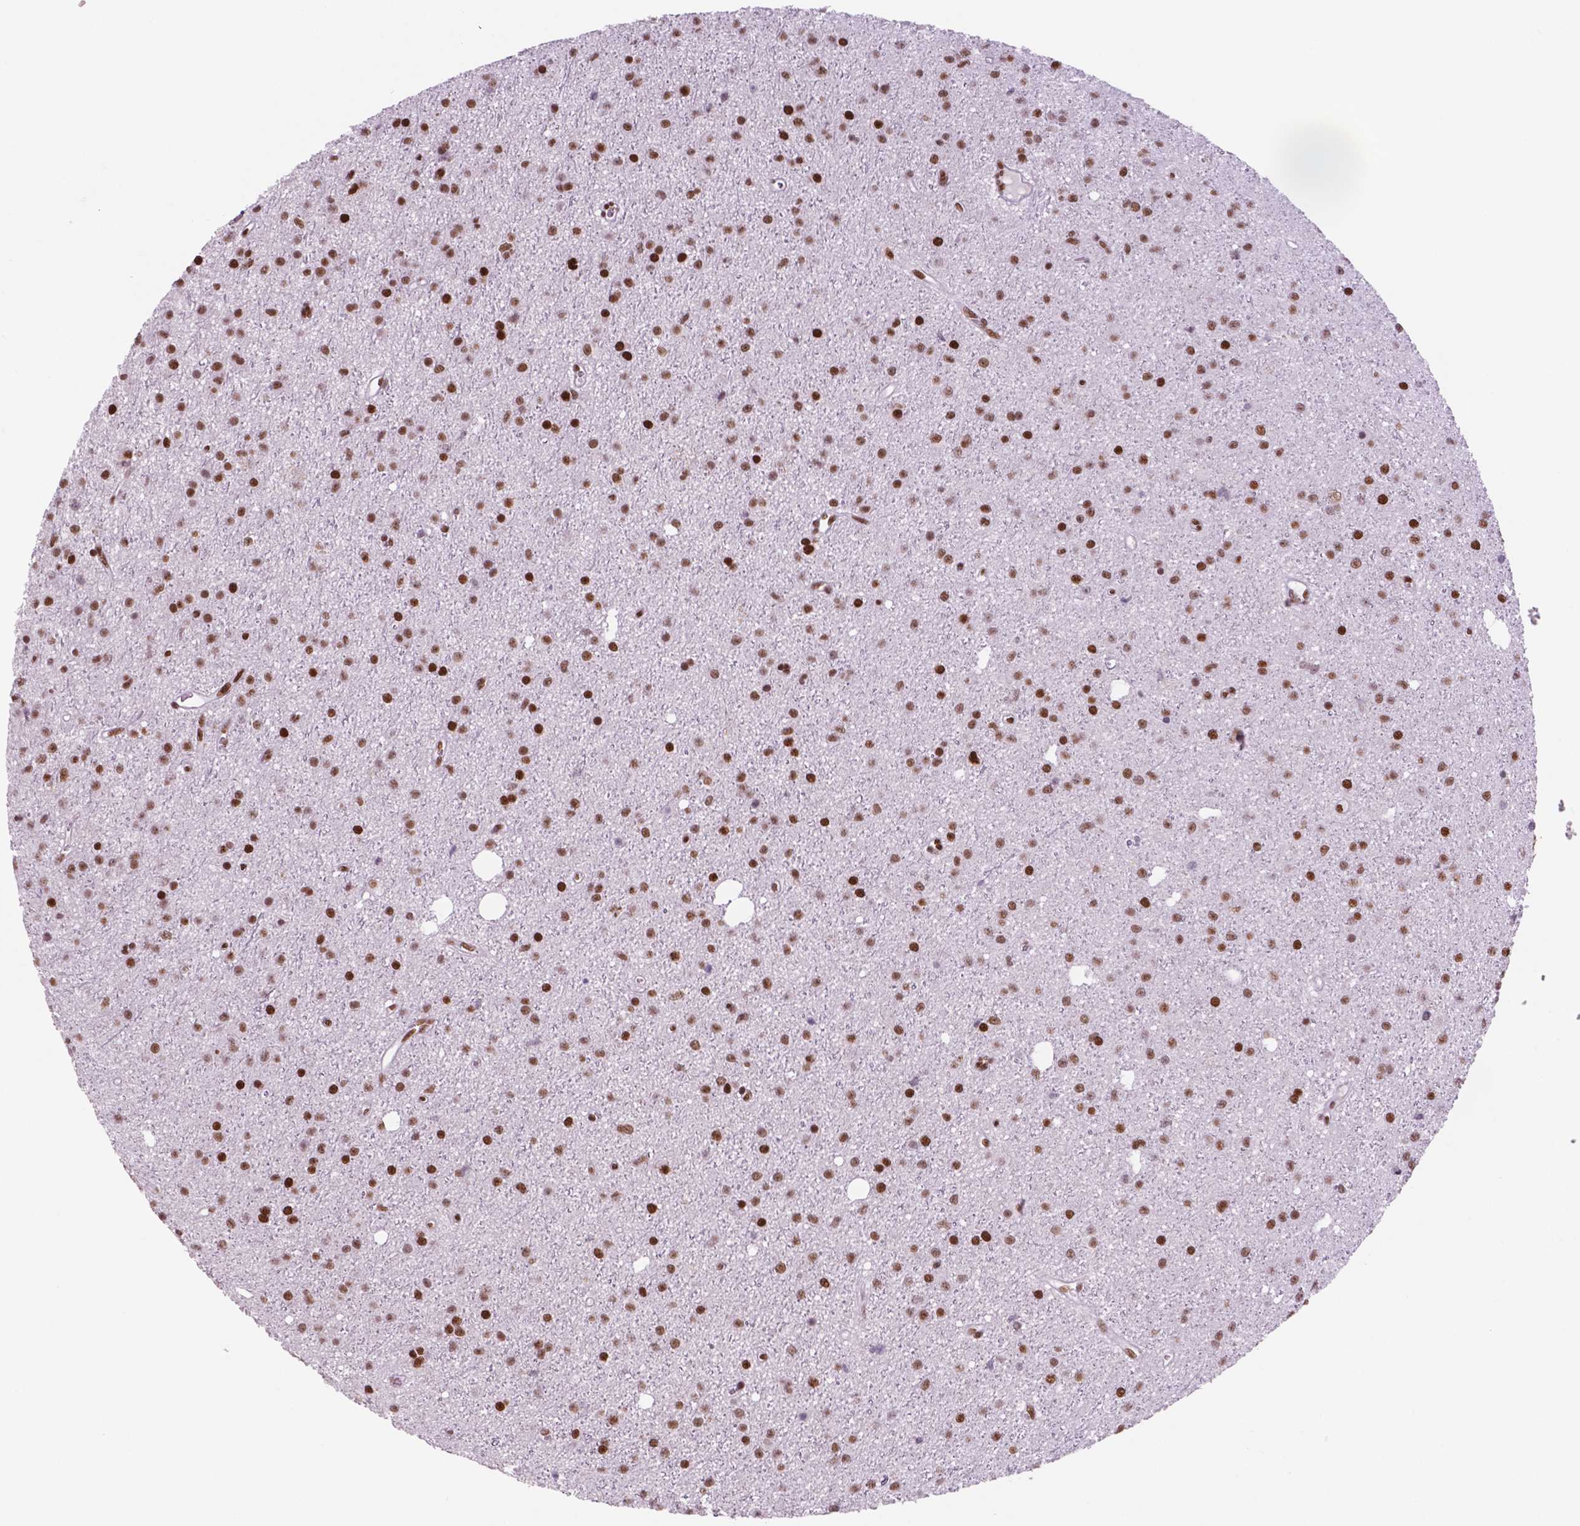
{"staining": {"intensity": "strong", "quantity": ">75%", "location": "nuclear"}, "tissue": "glioma", "cell_type": "Tumor cells", "image_type": "cancer", "snomed": [{"axis": "morphology", "description": "Glioma, malignant, Low grade"}, {"axis": "topography", "description": "Brain"}], "caption": "Immunohistochemical staining of malignant low-grade glioma reveals high levels of strong nuclear protein expression in approximately >75% of tumor cells. Using DAB (brown) and hematoxylin (blue) stains, captured at high magnification using brightfield microscopy.", "gene": "MSH6", "patient": {"sex": "male", "age": 27}}